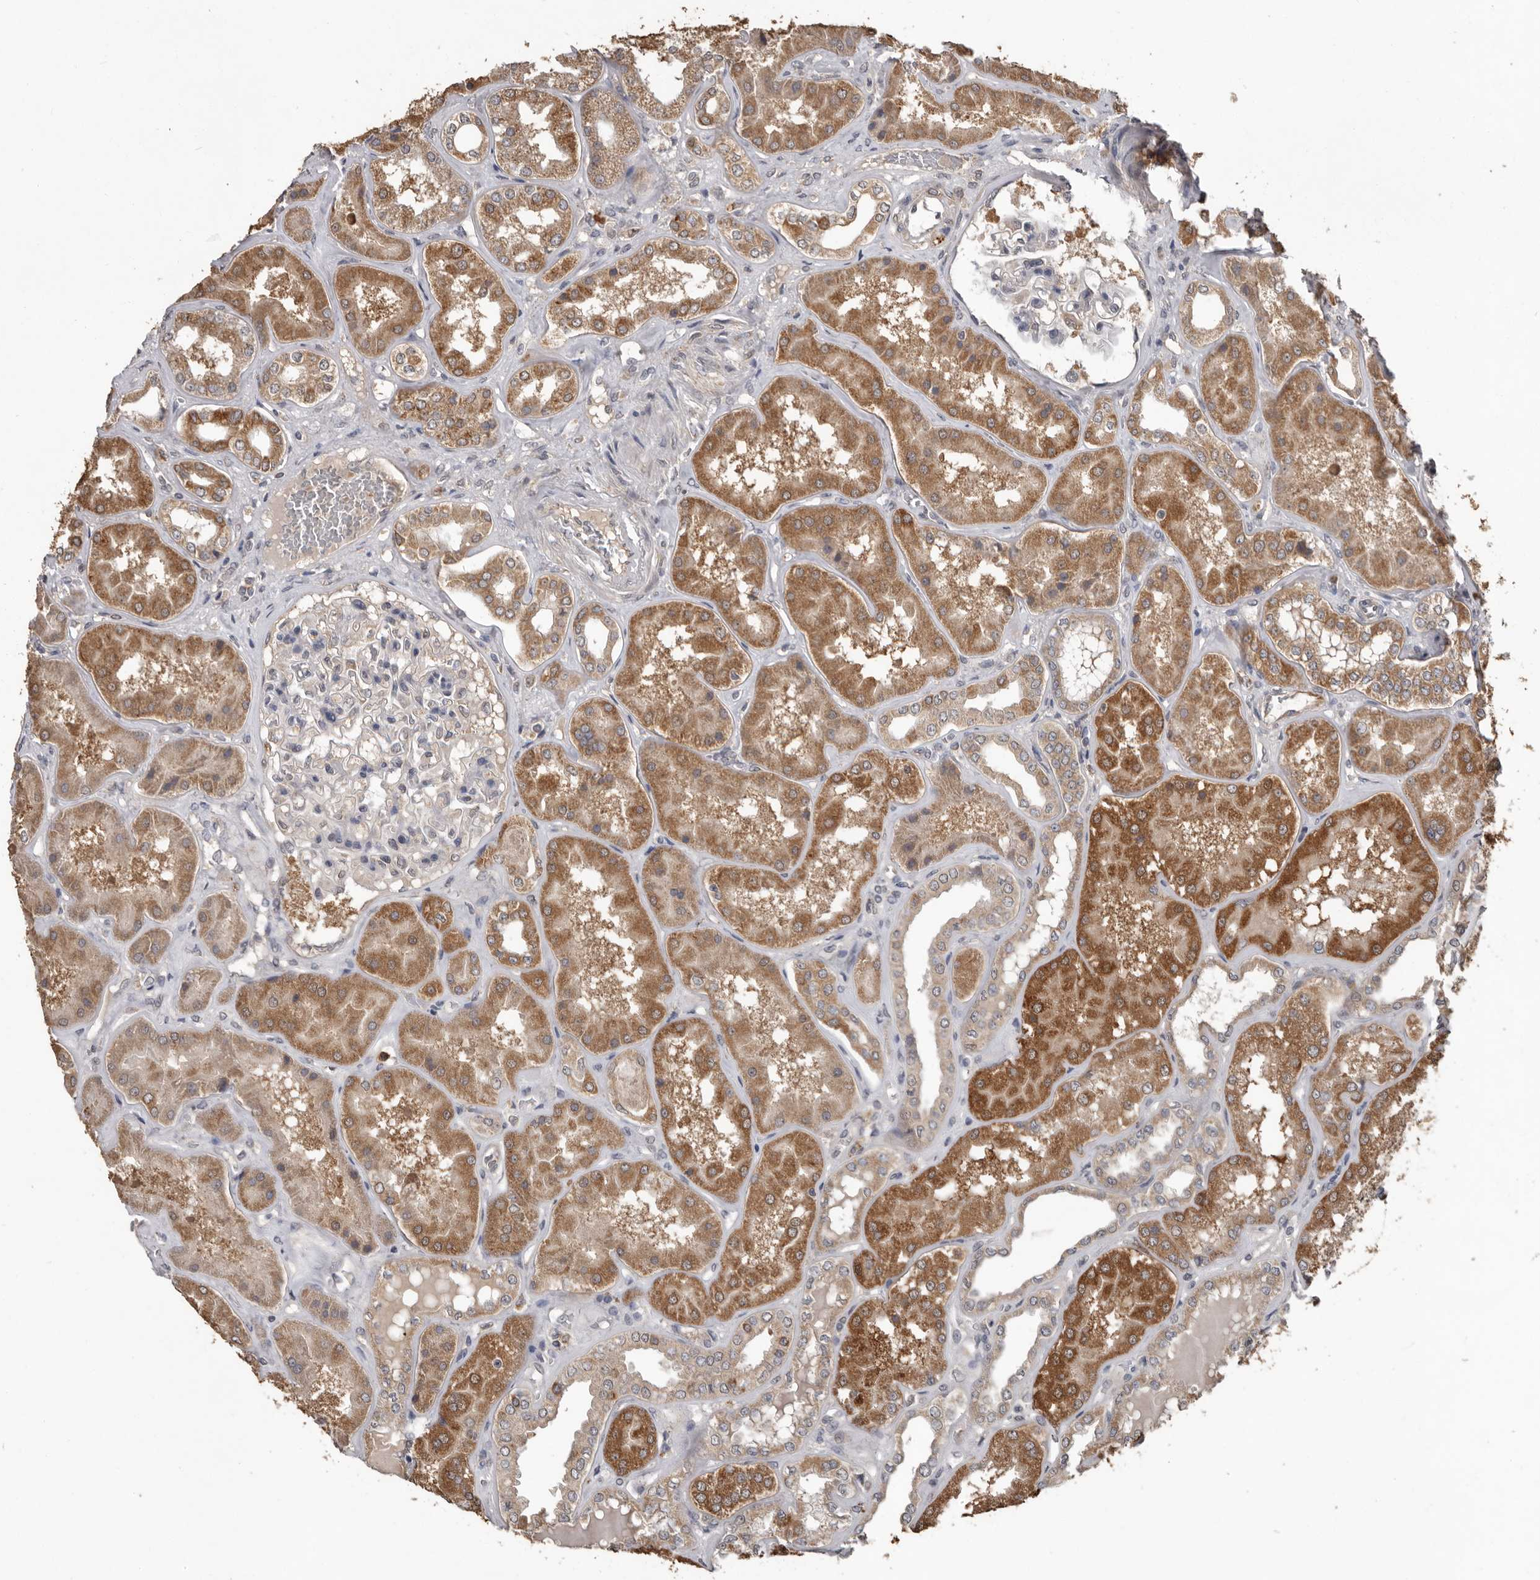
{"staining": {"intensity": "negative", "quantity": "none", "location": "none"}, "tissue": "kidney", "cell_type": "Cells in glomeruli", "image_type": "normal", "snomed": [{"axis": "morphology", "description": "Normal tissue, NOS"}, {"axis": "topography", "description": "Kidney"}], "caption": "This is an immunohistochemistry (IHC) photomicrograph of normal human kidney. There is no positivity in cells in glomeruli.", "gene": "MTF1", "patient": {"sex": "female", "age": 56}}